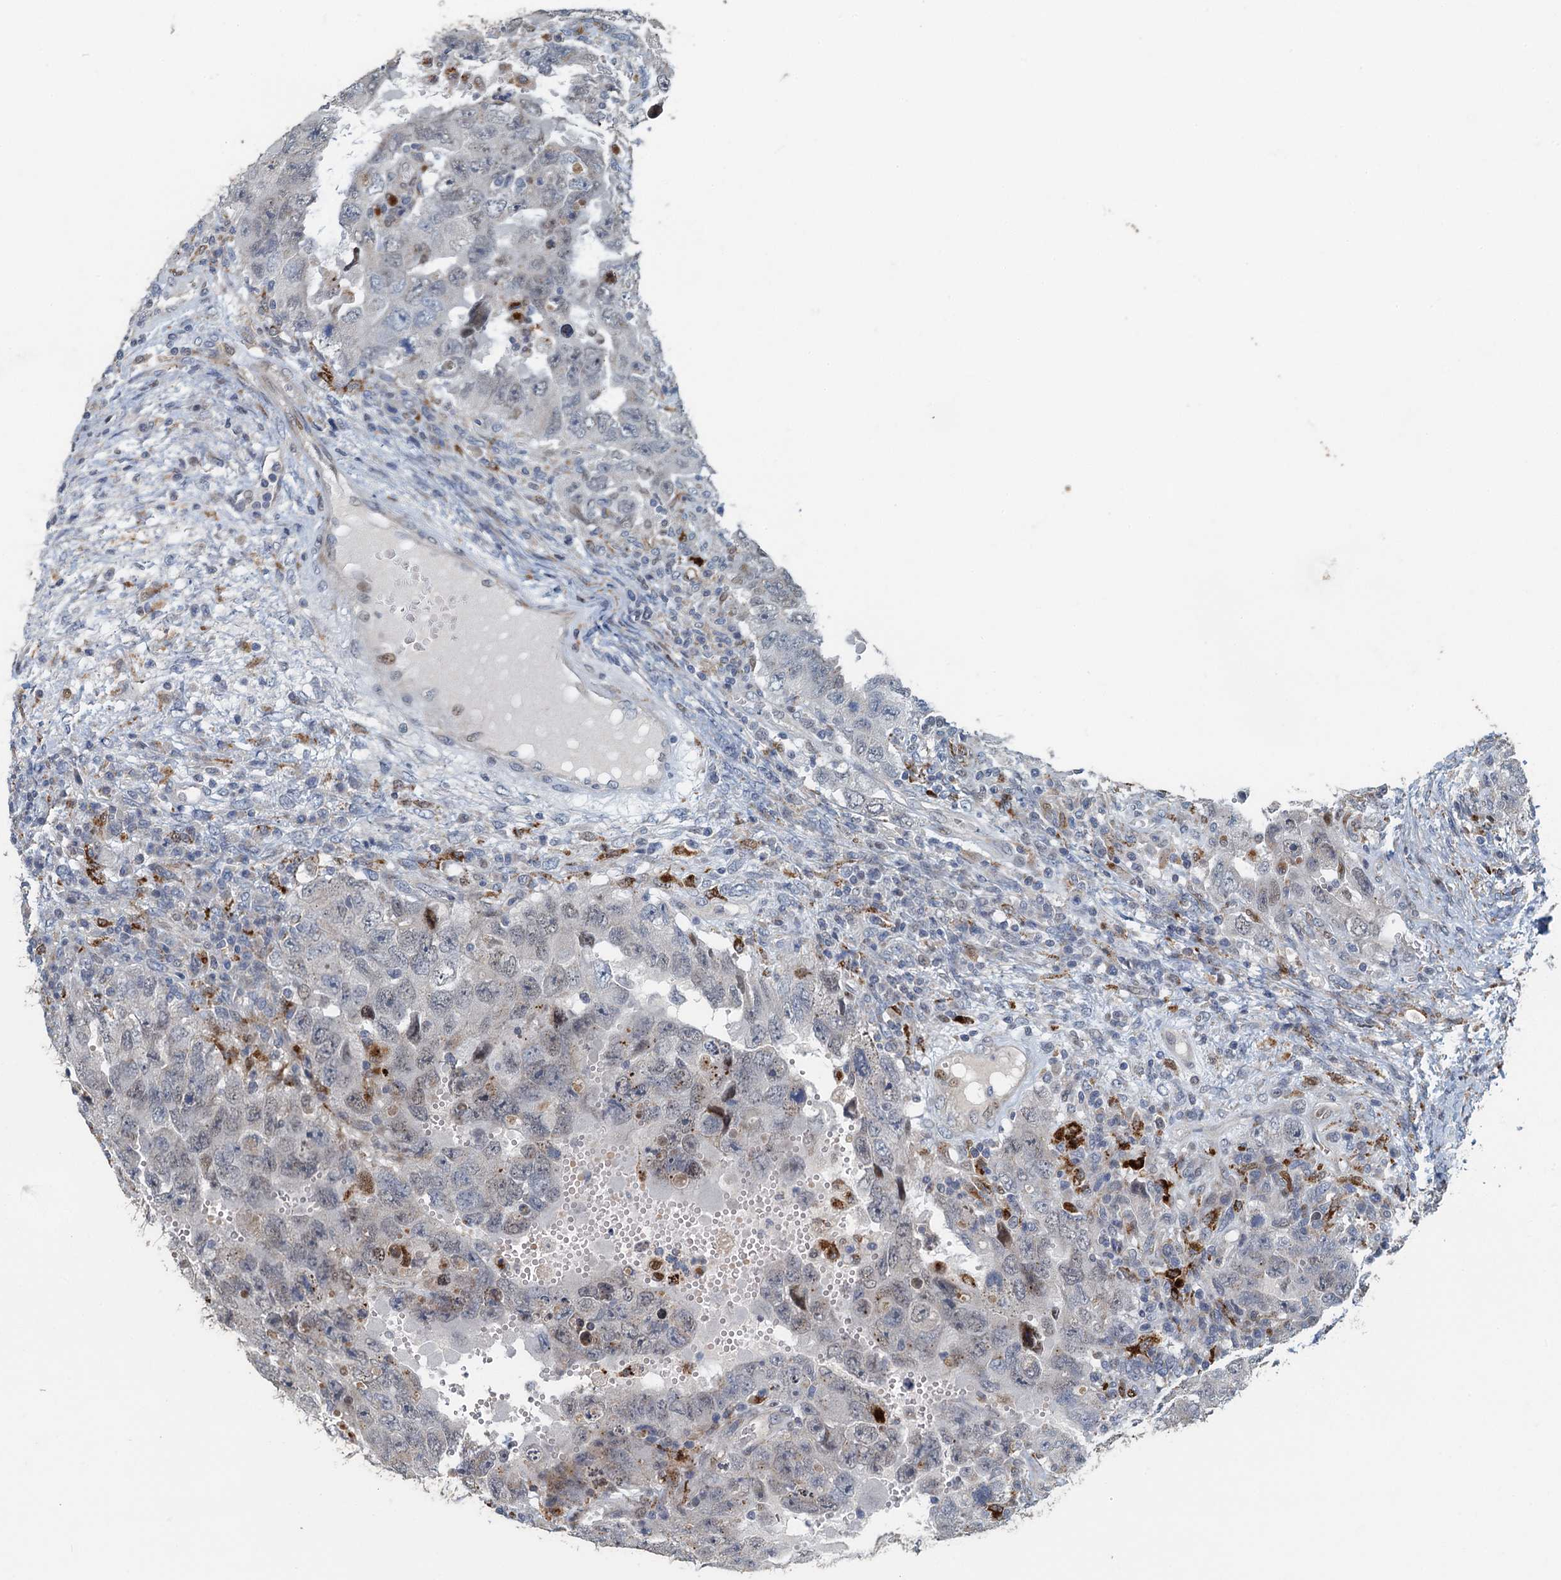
{"staining": {"intensity": "negative", "quantity": "none", "location": "none"}, "tissue": "testis cancer", "cell_type": "Tumor cells", "image_type": "cancer", "snomed": [{"axis": "morphology", "description": "Carcinoma, Embryonal, NOS"}, {"axis": "topography", "description": "Testis"}], "caption": "A histopathology image of embryonal carcinoma (testis) stained for a protein exhibits no brown staining in tumor cells.", "gene": "AGRN", "patient": {"sex": "male", "age": 26}}